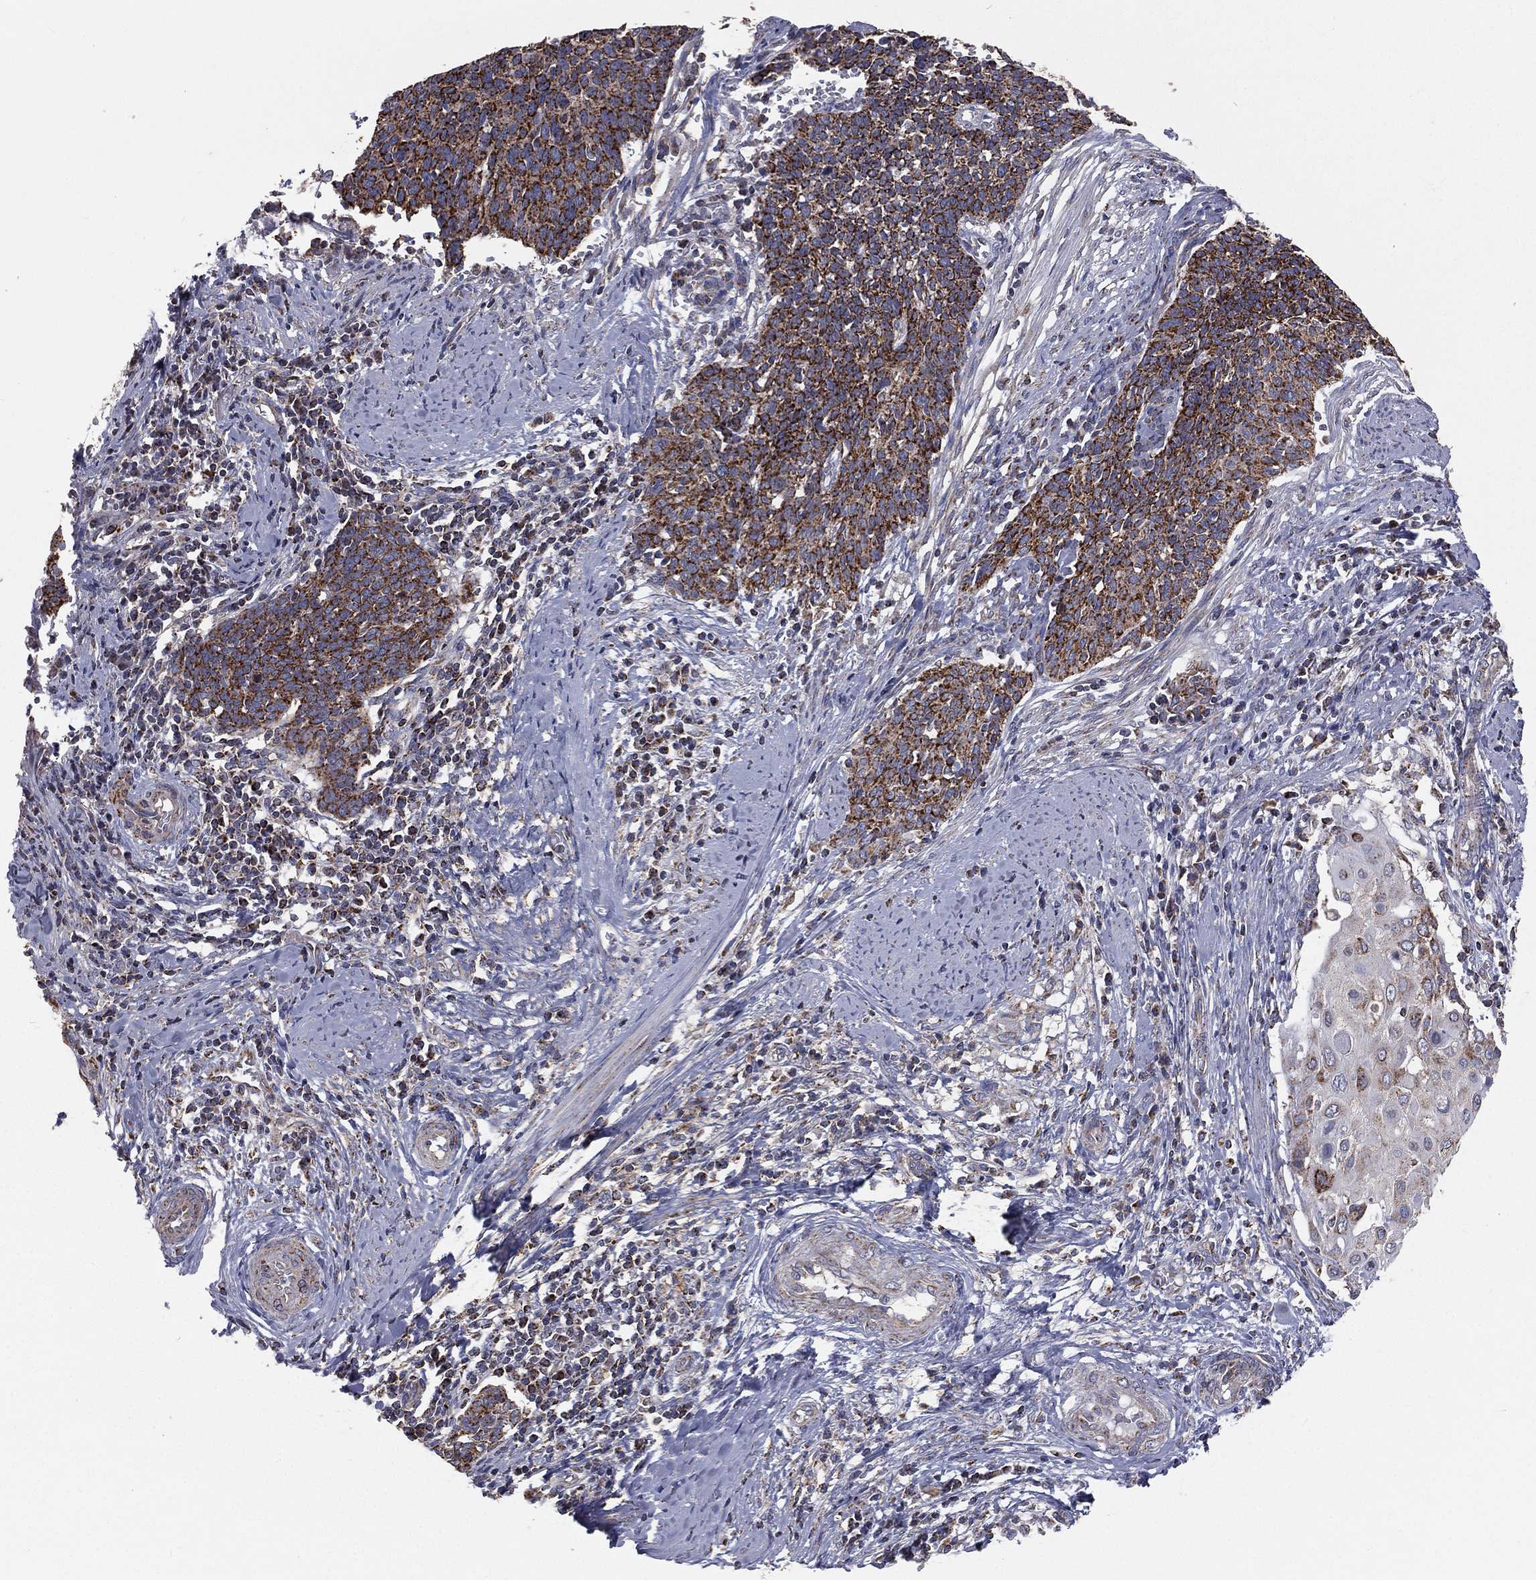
{"staining": {"intensity": "strong", "quantity": ">75%", "location": "cytoplasmic/membranous"}, "tissue": "cervical cancer", "cell_type": "Tumor cells", "image_type": "cancer", "snomed": [{"axis": "morphology", "description": "Squamous cell carcinoma, NOS"}, {"axis": "topography", "description": "Cervix"}], "caption": "Cervical cancer was stained to show a protein in brown. There is high levels of strong cytoplasmic/membranous positivity in about >75% of tumor cells.", "gene": "HADH", "patient": {"sex": "female", "age": 39}}